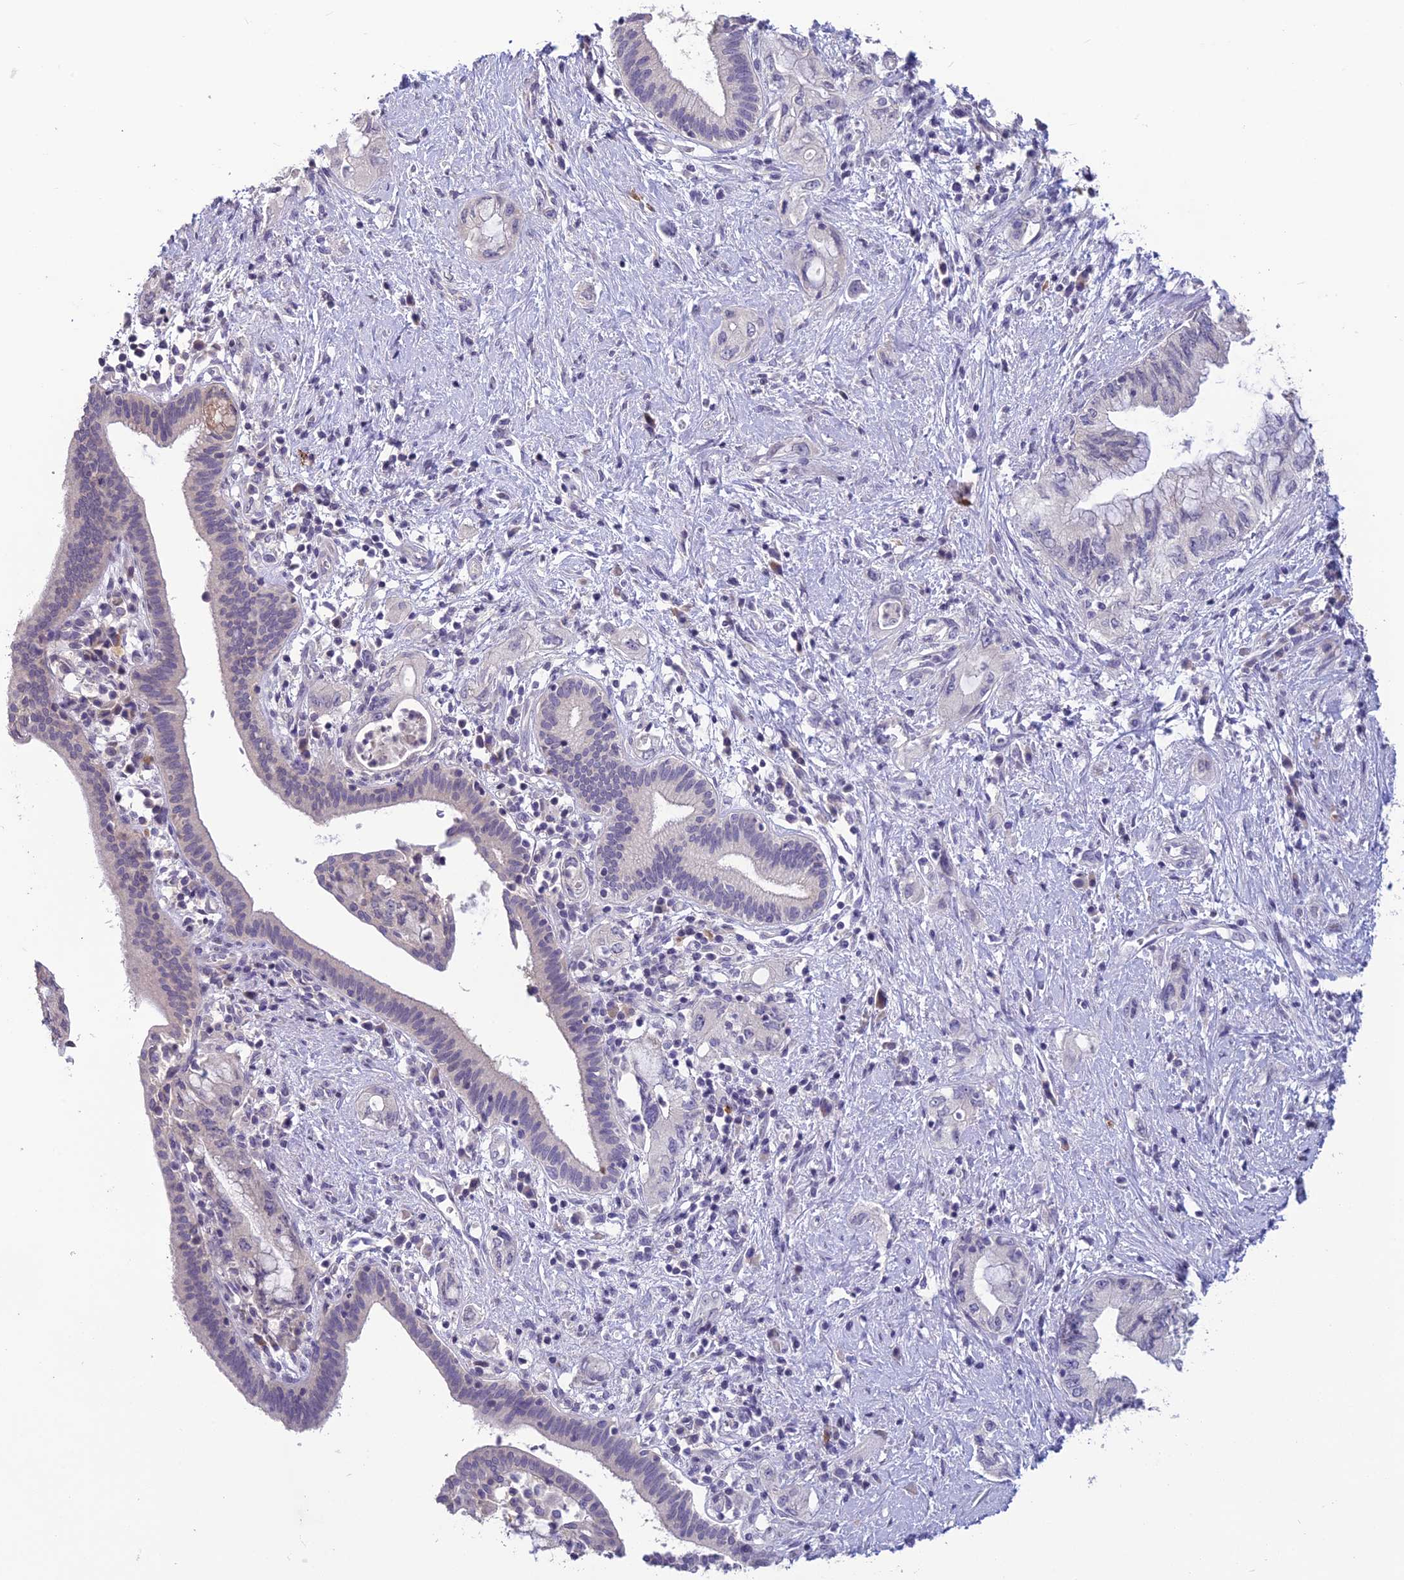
{"staining": {"intensity": "negative", "quantity": "none", "location": "none"}, "tissue": "pancreatic cancer", "cell_type": "Tumor cells", "image_type": "cancer", "snomed": [{"axis": "morphology", "description": "Adenocarcinoma, NOS"}, {"axis": "topography", "description": "Pancreas"}], "caption": "Human pancreatic cancer (adenocarcinoma) stained for a protein using IHC reveals no positivity in tumor cells.", "gene": "TMEM134", "patient": {"sex": "female", "age": 73}}